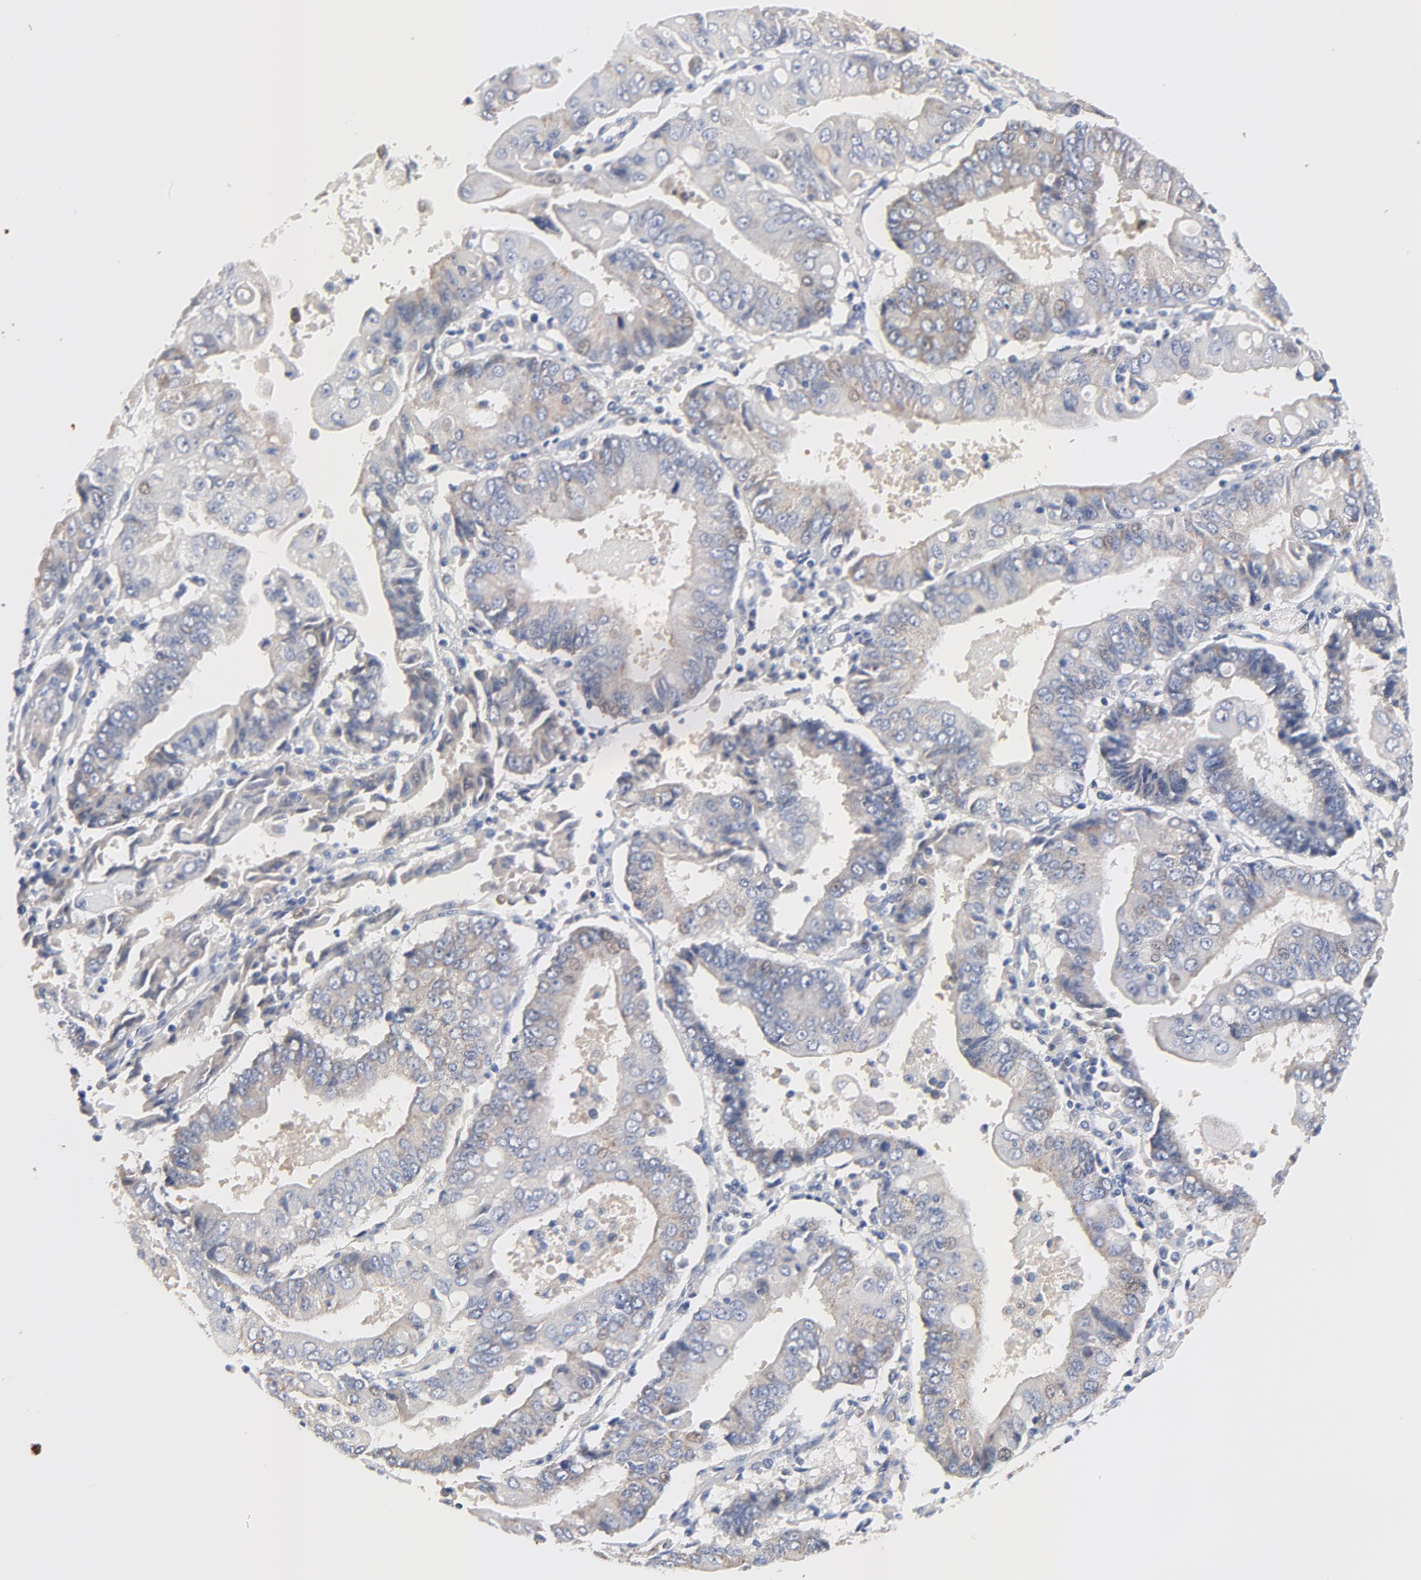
{"staining": {"intensity": "weak", "quantity": "25%-75%", "location": "cytoplasmic/membranous"}, "tissue": "endometrial cancer", "cell_type": "Tumor cells", "image_type": "cancer", "snomed": [{"axis": "morphology", "description": "Adenocarcinoma, NOS"}, {"axis": "topography", "description": "Endometrium"}], "caption": "This image shows immunohistochemistry staining of endometrial cancer, with low weak cytoplasmic/membranous positivity in approximately 25%-75% of tumor cells.", "gene": "VAV2", "patient": {"sex": "female", "age": 75}}